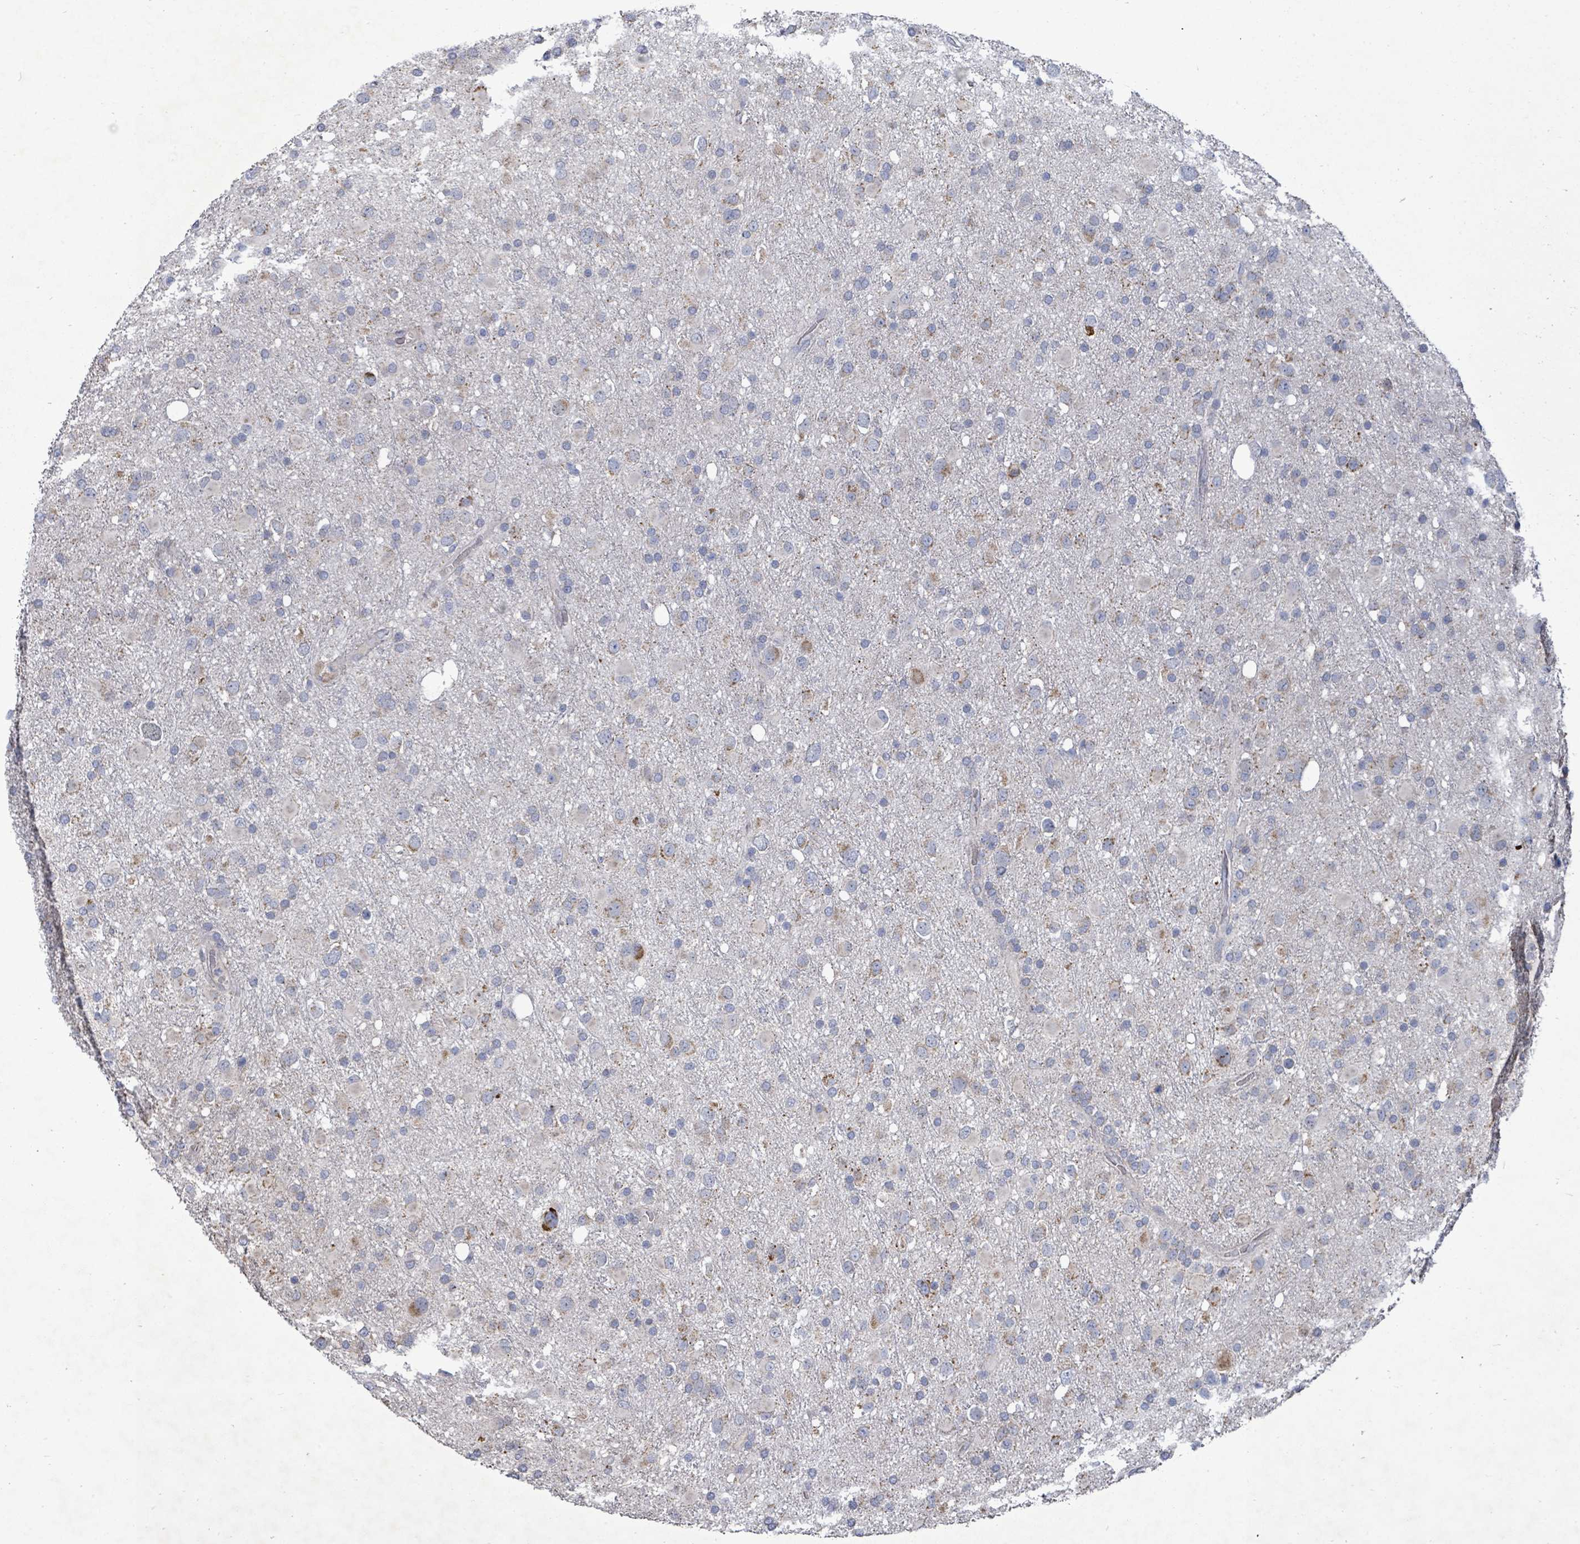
{"staining": {"intensity": "moderate", "quantity": "25%-75%", "location": "cytoplasmic/membranous"}, "tissue": "glioma", "cell_type": "Tumor cells", "image_type": "cancer", "snomed": [{"axis": "morphology", "description": "Glioma, malignant, Low grade"}, {"axis": "topography", "description": "Brain"}], "caption": "High-magnification brightfield microscopy of glioma stained with DAB (3,3'-diaminobenzidine) (brown) and counterstained with hematoxylin (blue). tumor cells exhibit moderate cytoplasmic/membranous staining is present in about25%-75% of cells.", "gene": "ZFPM1", "patient": {"sex": "female", "age": 32}}